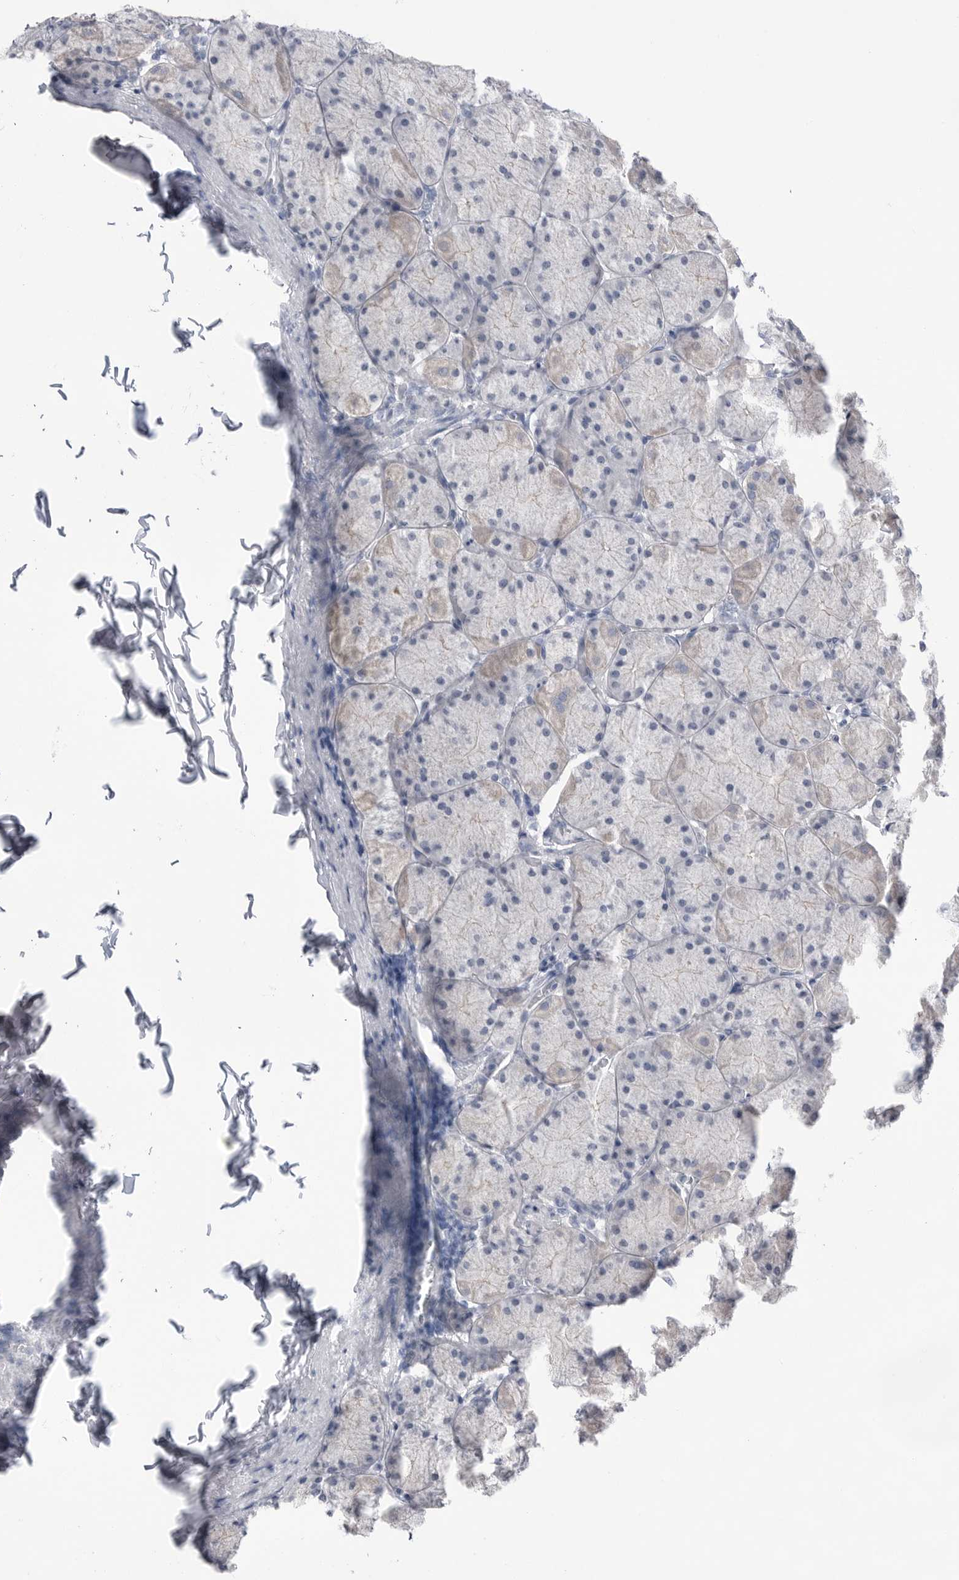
{"staining": {"intensity": "moderate", "quantity": "<25%", "location": "cytoplasmic/membranous"}, "tissue": "stomach", "cell_type": "Glandular cells", "image_type": "normal", "snomed": [{"axis": "morphology", "description": "Normal tissue, NOS"}, {"axis": "topography", "description": "Stomach, upper"}], "caption": "Protein analysis of benign stomach exhibits moderate cytoplasmic/membranous positivity in approximately <25% of glandular cells.", "gene": "ABHD12", "patient": {"sex": "female", "age": 56}}